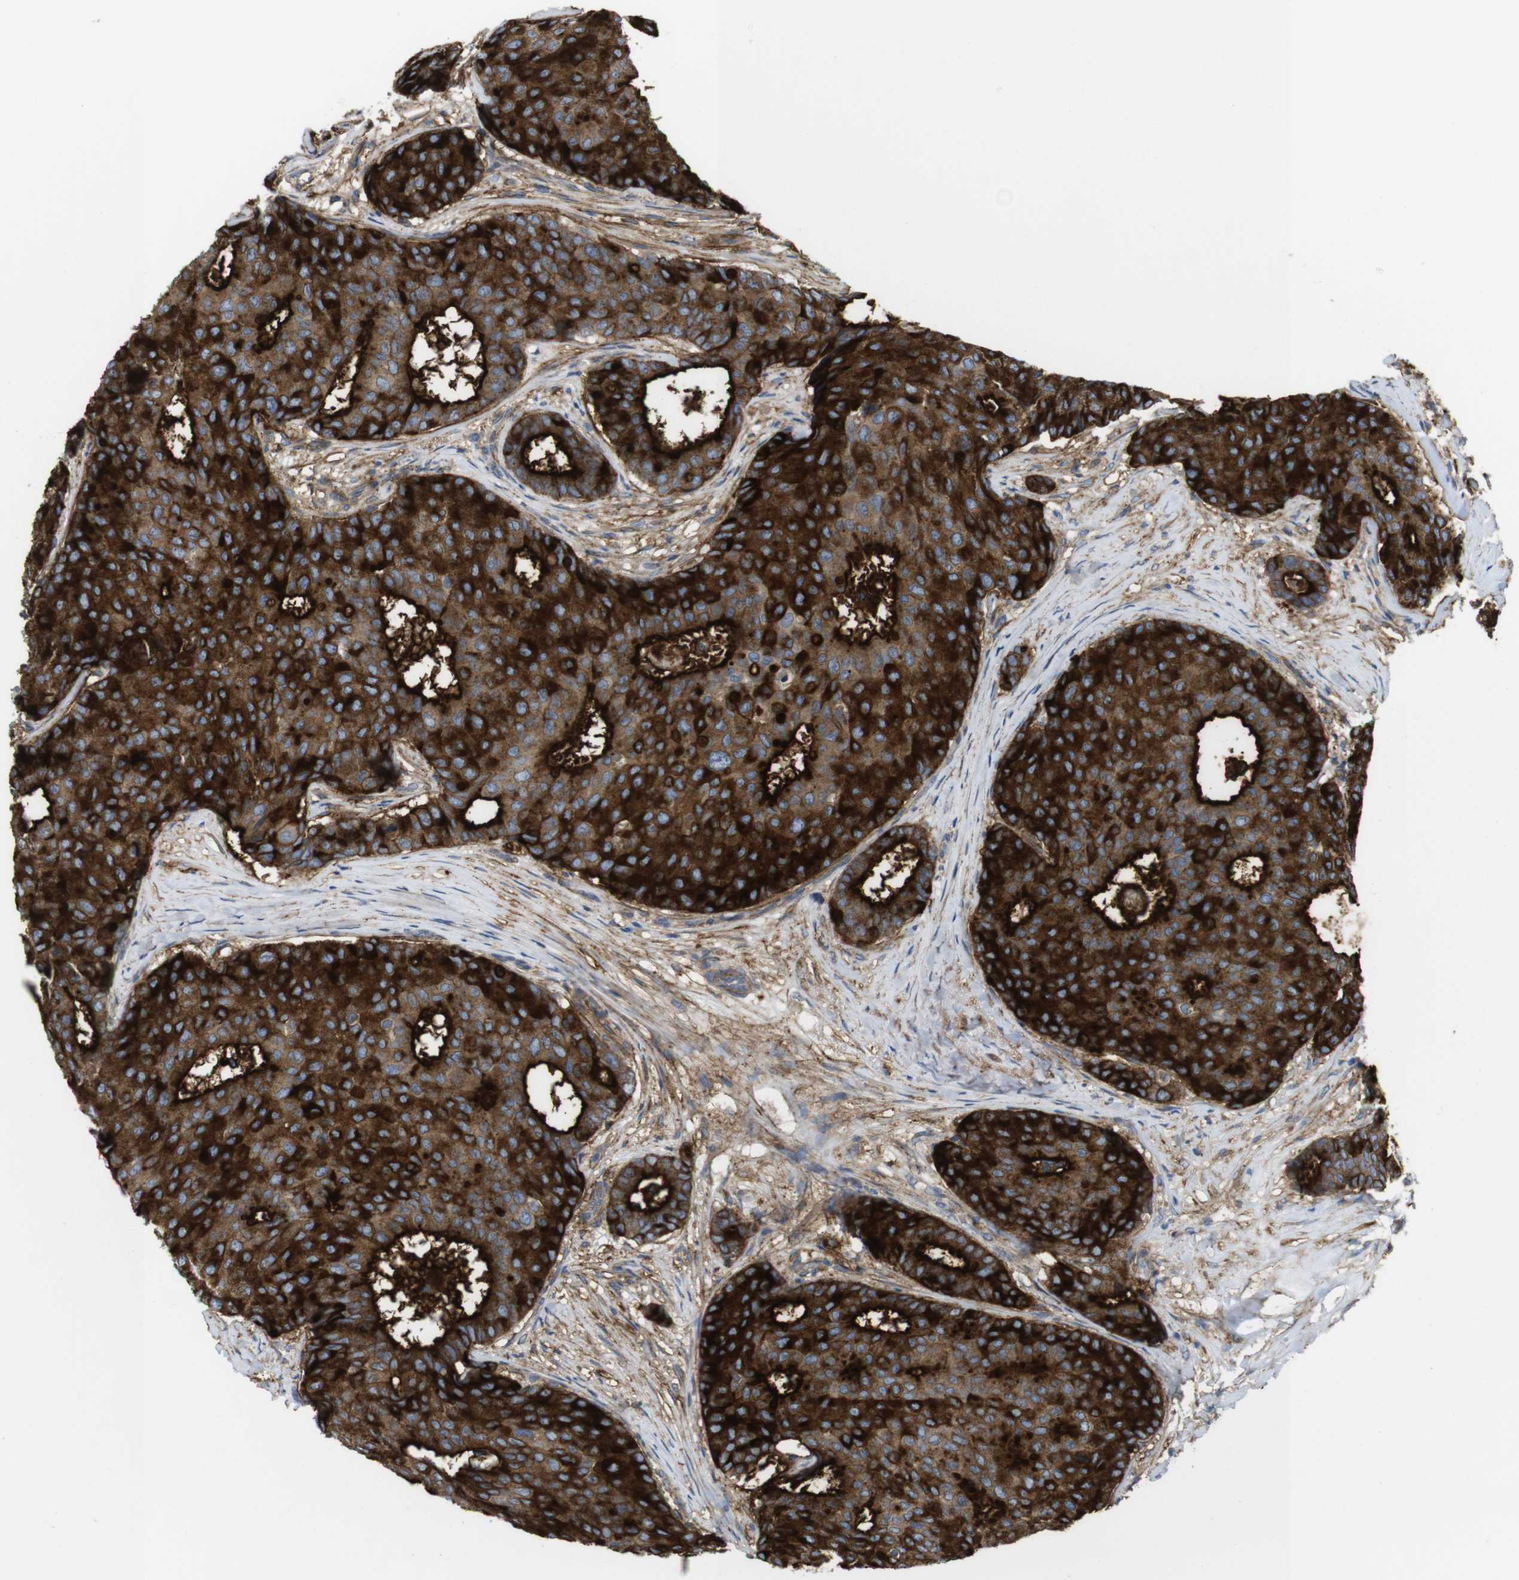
{"staining": {"intensity": "strong", "quantity": ">75%", "location": "cytoplasmic/membranous"}, "tissue": "breast cancer", "cell_type": "Tumor cells", "image_type": "cancer", "snomed": [{"axis": "morphology", "description": "Duct carcinoma"}, {"axis": "topography", "description": "Breast"}], "caption": "This histopathology image exhibits IHC staining of breast cancer (invasive ductal carcinoma), with high strong cytoplasmic/membranous expression in about >75% of tumor cells.", "gene": "CYBRD1", "patient": {"sex": "female", "age": 75}}